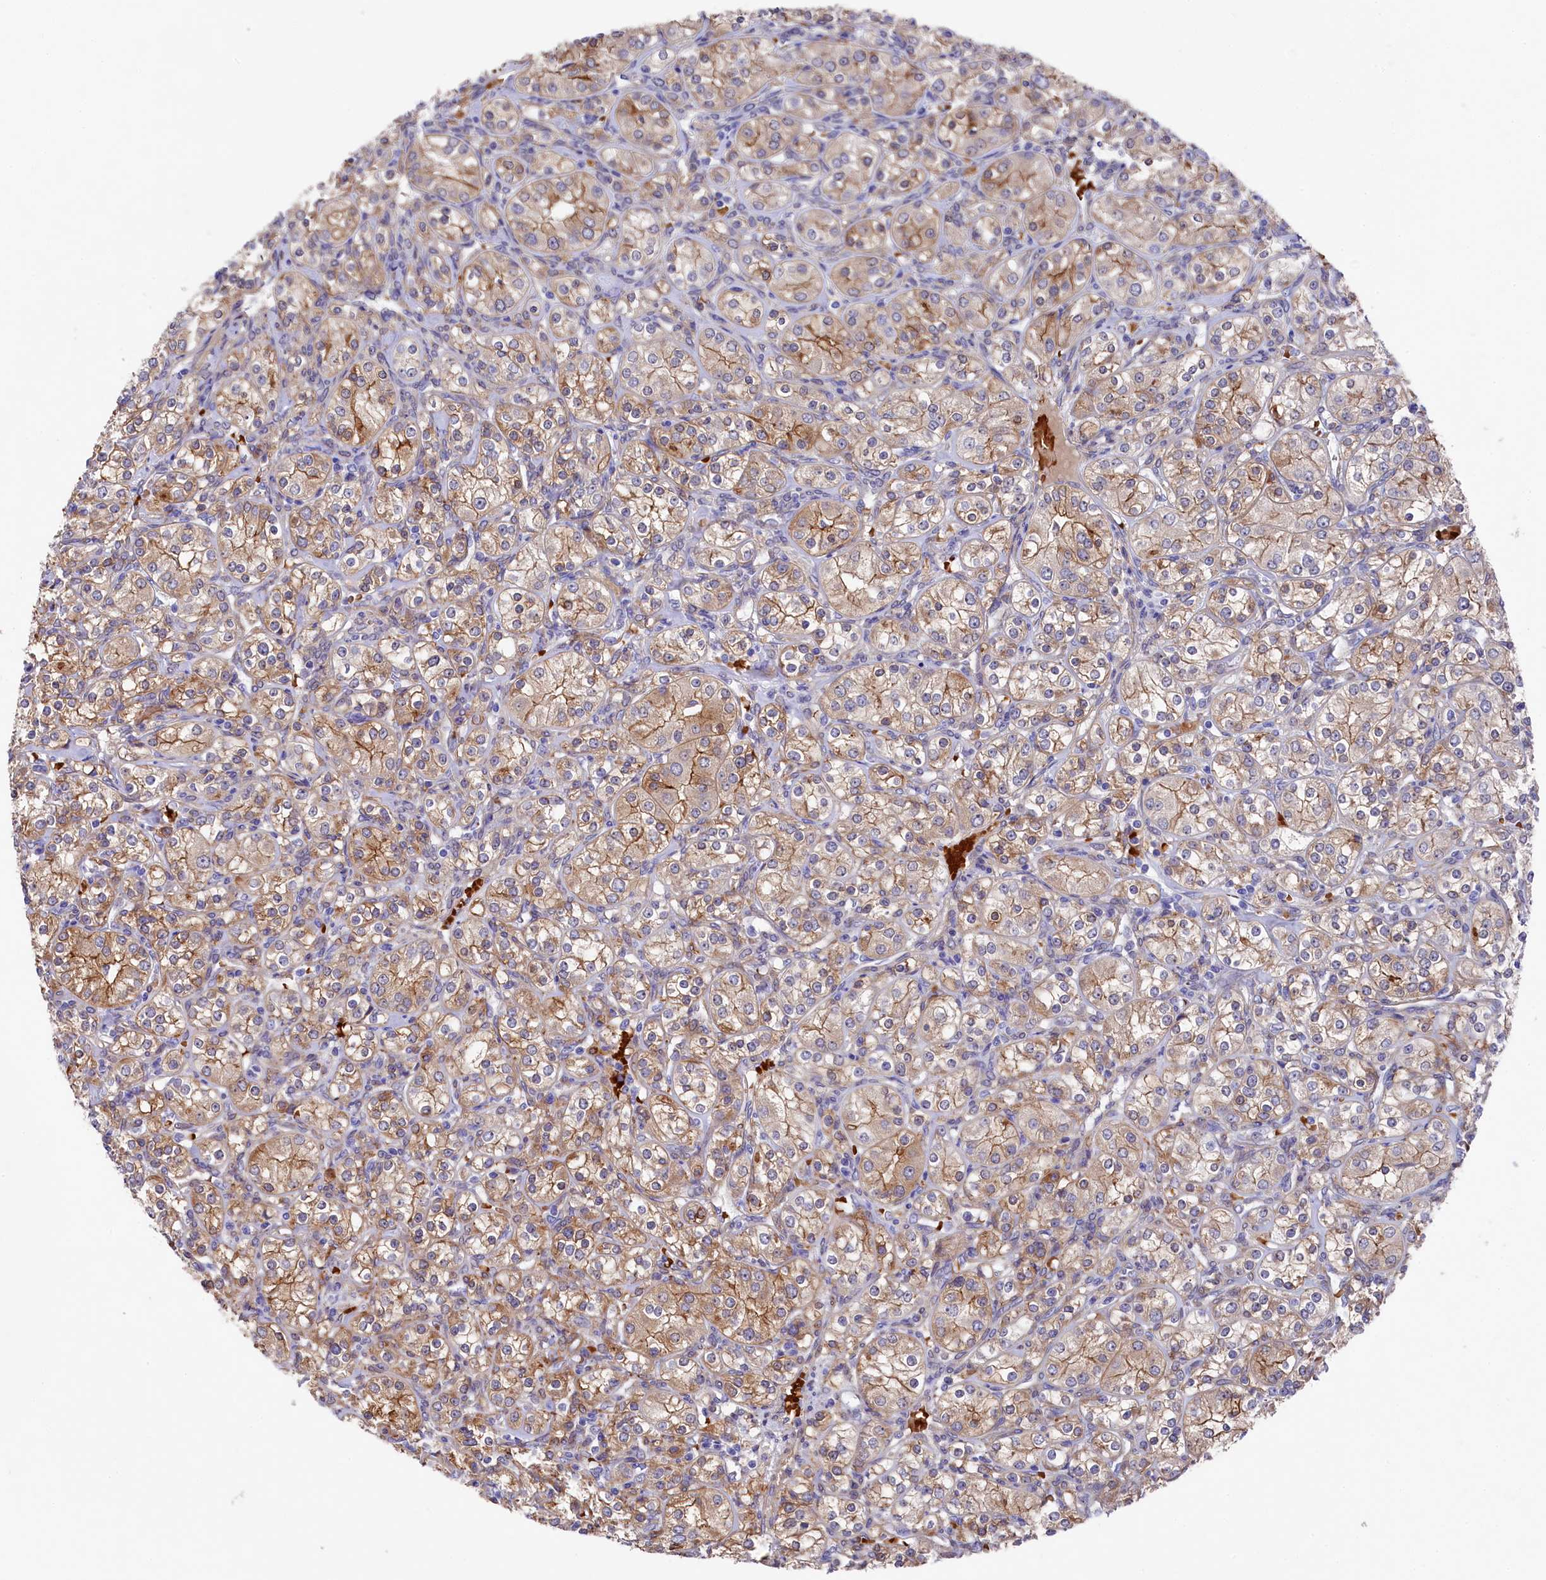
{"staining": {"intensity": "moderate", "quantity": "25%-75%", "location": "cytoplasmic/membranous"}, "tissue": "renal cancer", "cell_type": "Tumor cells", "image_type": "cancer", "snomed": [{"axis": "morphology", "description": "Adenocarcinoma, NOS"}, {"axis": "topography", "description": "Kidney"}], "caption": "Tumor cells demonstrate medium levels of moderate cytoplasmic/membranous positivity in approximately 25%-75% of cells in human renal cancer (adenocarcinoma). The staining was performed using DAB (3,3'-diaminobenzidine), with brown indicating positive protein expression. Nuclei are stained blue with hematoxylin.", "gene": "LHFPL4", "patient": {"sex": "male", "age": 77}}